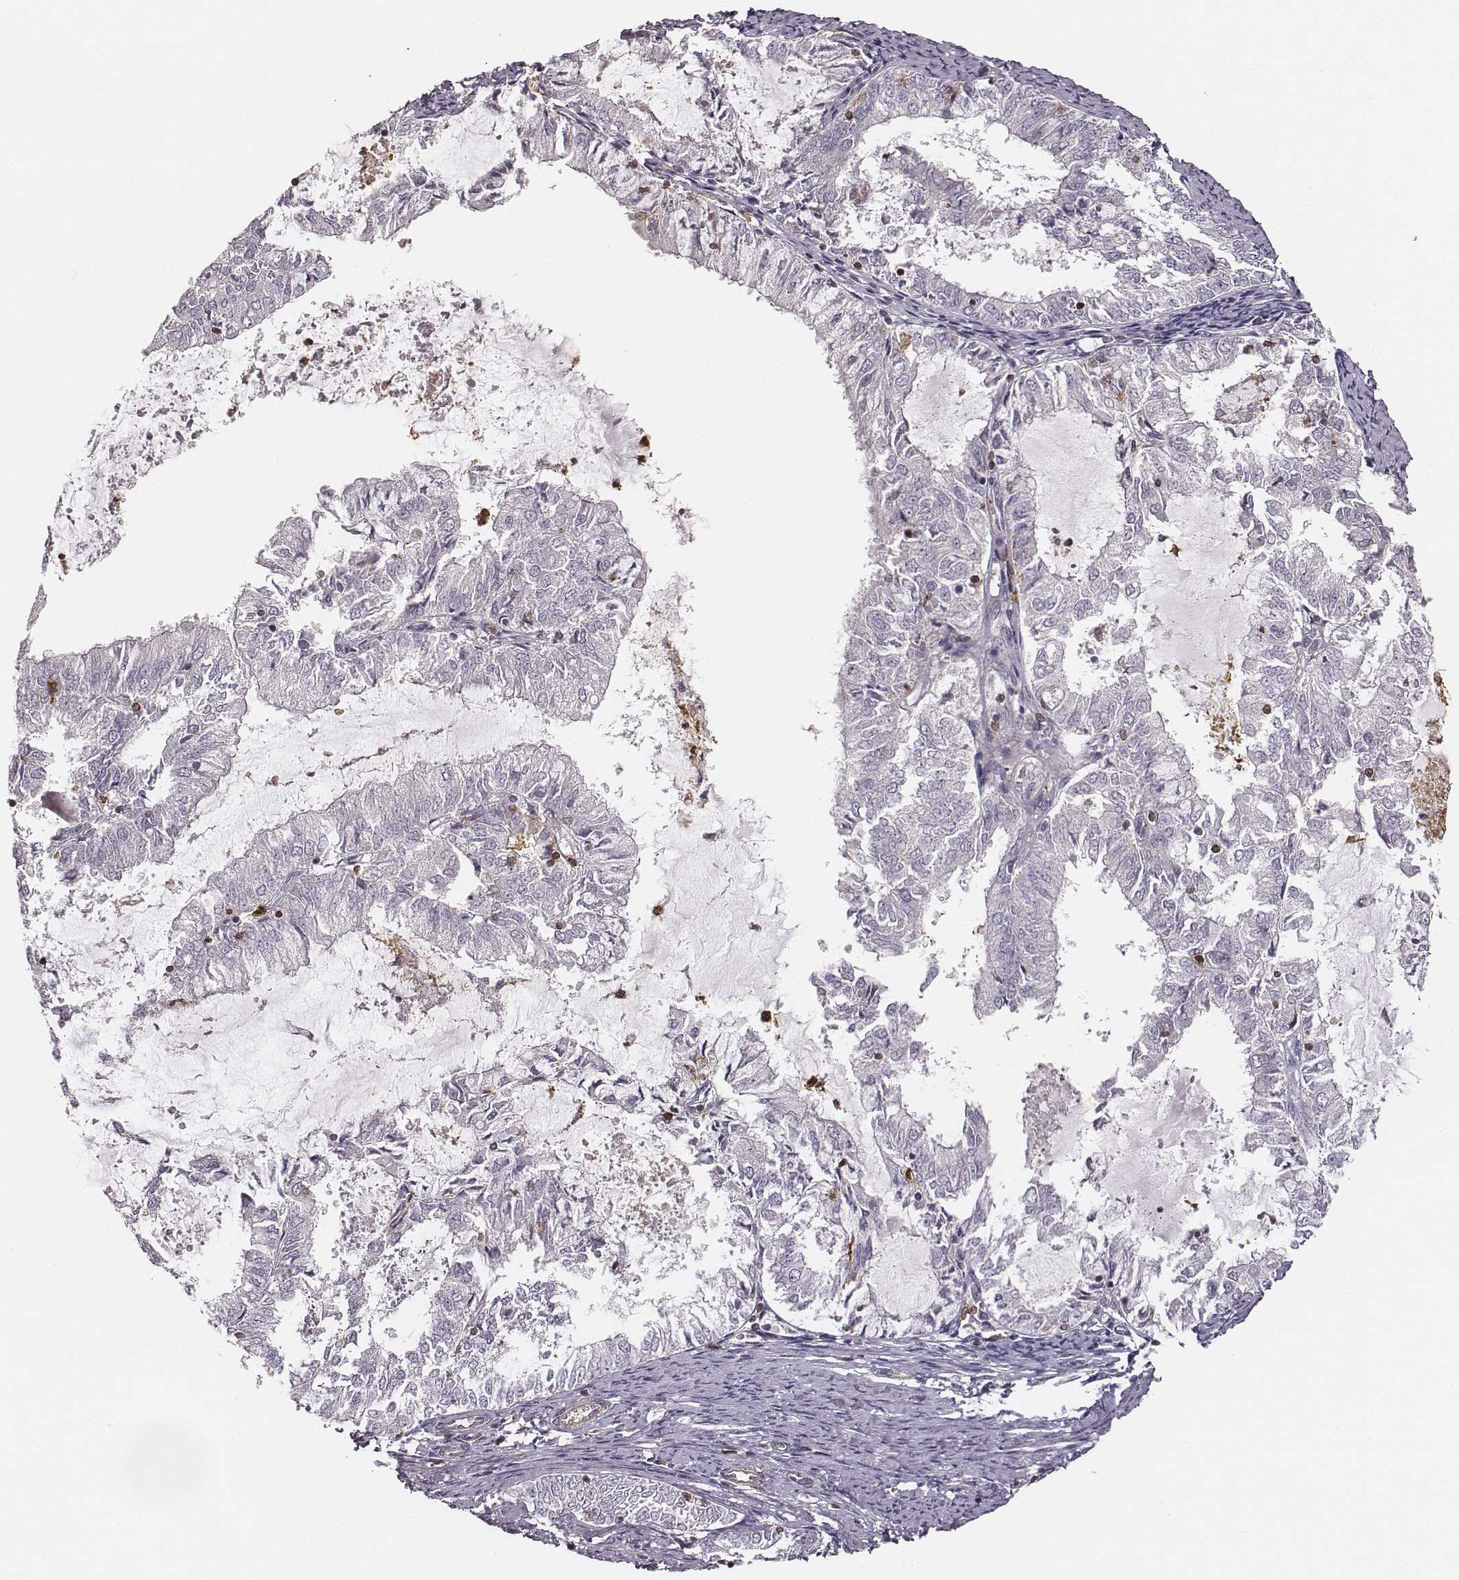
{"staining": {"intensity": "negative", "quantity": "none", "location": "none"}, "tissue": "endometrial cancer", "cell_type": "Tumor cells", "image_type": "cancer", "snomed": [{"axis": "morphology", "description": "Adenocarcinoma, NOS"}, {"axis": "topography", "description": "Endometrium"}], "caption": "This histopathology image is of adenocarcinoma (endometrial) stained with IHC to label a protein in brown with the nuclei are counter-stained blue. There is no staining in tumor cells.", "gene": "ZYX", "patient": {"sex": "female", "age": 57}}